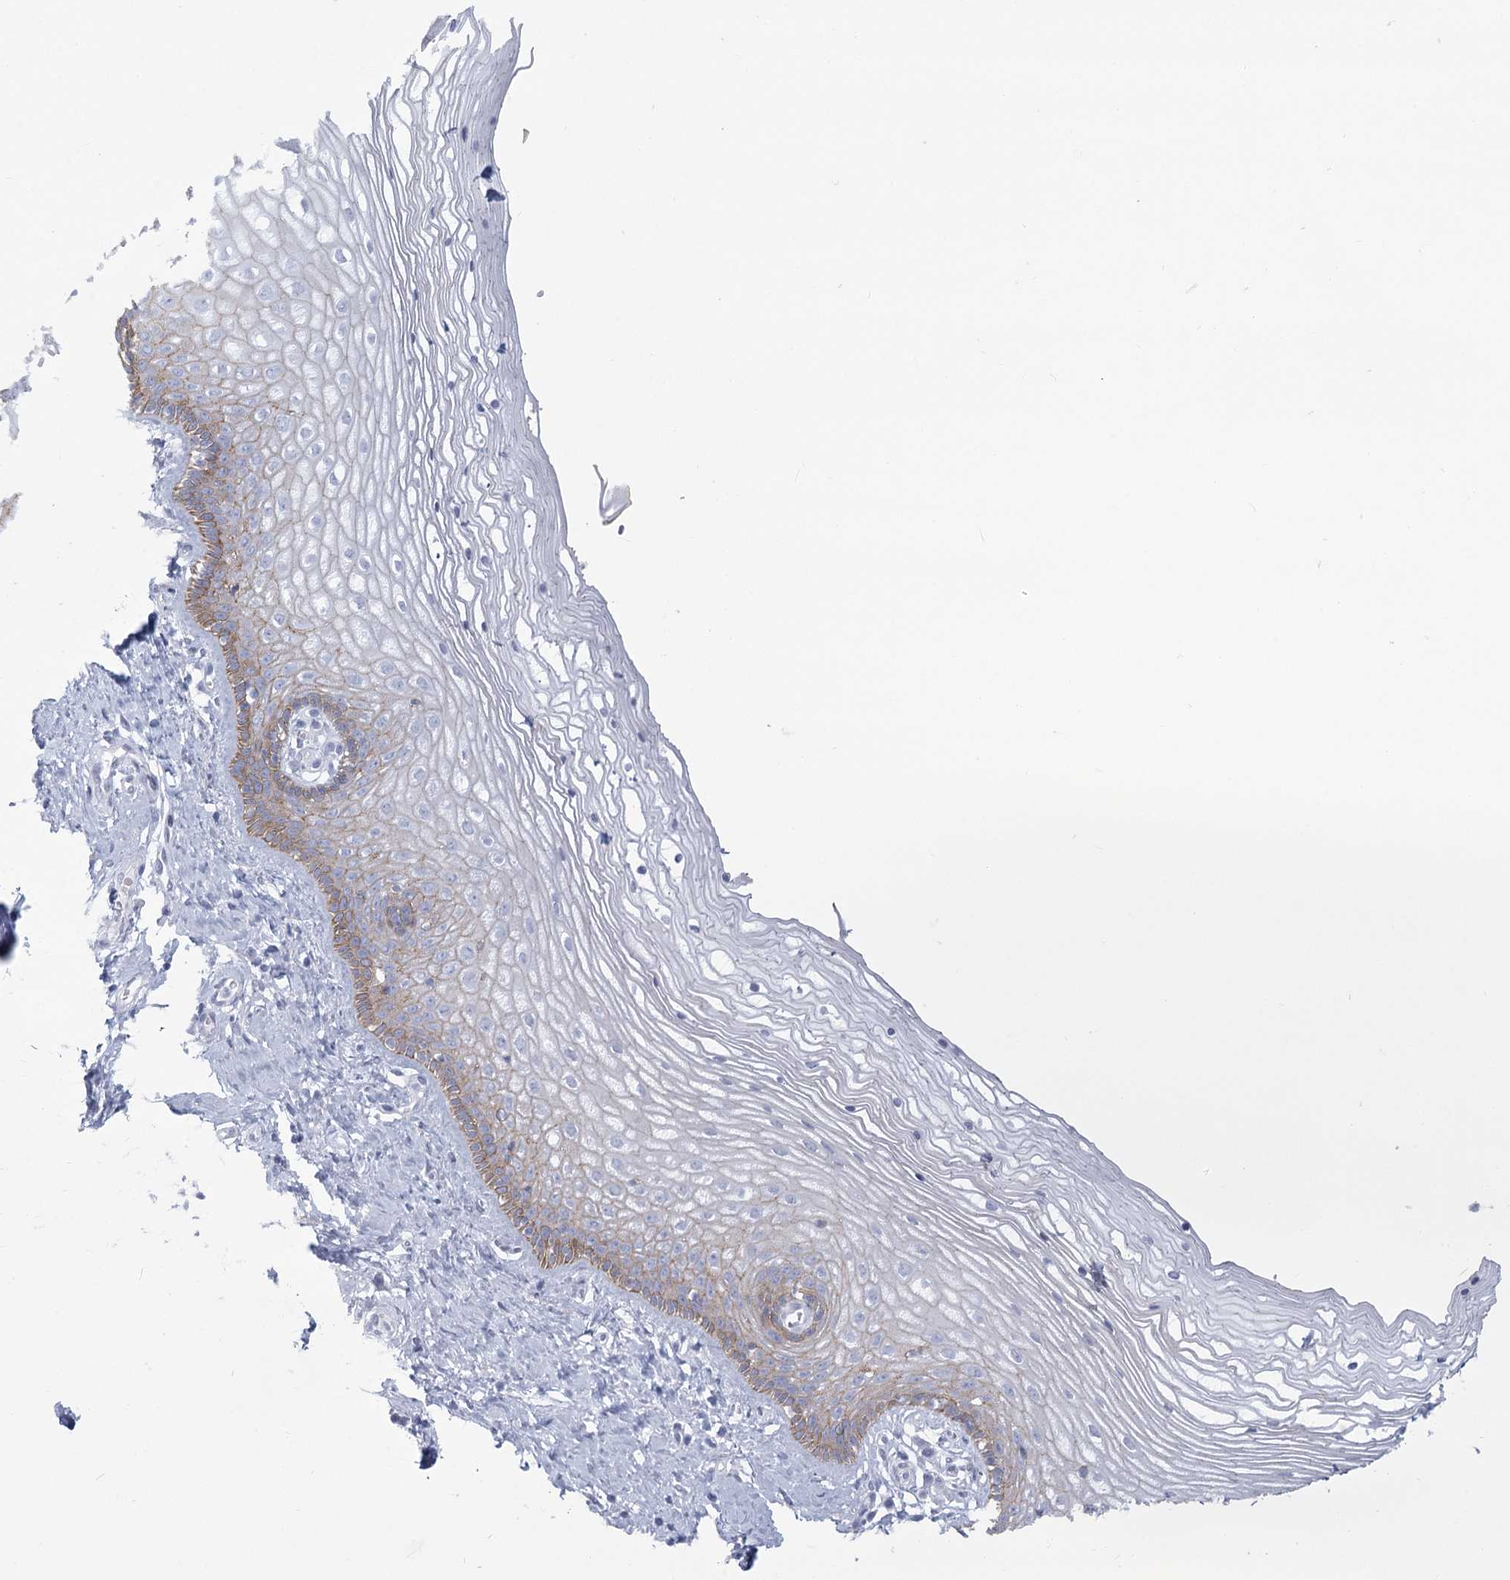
{"staining": {"intensity": "moderate", "quantity": "25%-75%", "location": "cytoplasmic/membranous"}, "tissue": "vagina", "cell_type": "Squamous epithelial cells", "image_type": "normal", "snomed": [{"axis": "morphology", "description": "Normal tissue, NOS"}, {"axis": "topography", "description": "Vagina"}], "caption": "Protein staining reveals moderate cytoplasmic/membranous staining in approximately 25%-75% of squamous epithelial cells in unremarkable vagina.", "gene": "WNT8B", "patient": {"sex": "female", "age": 46}}